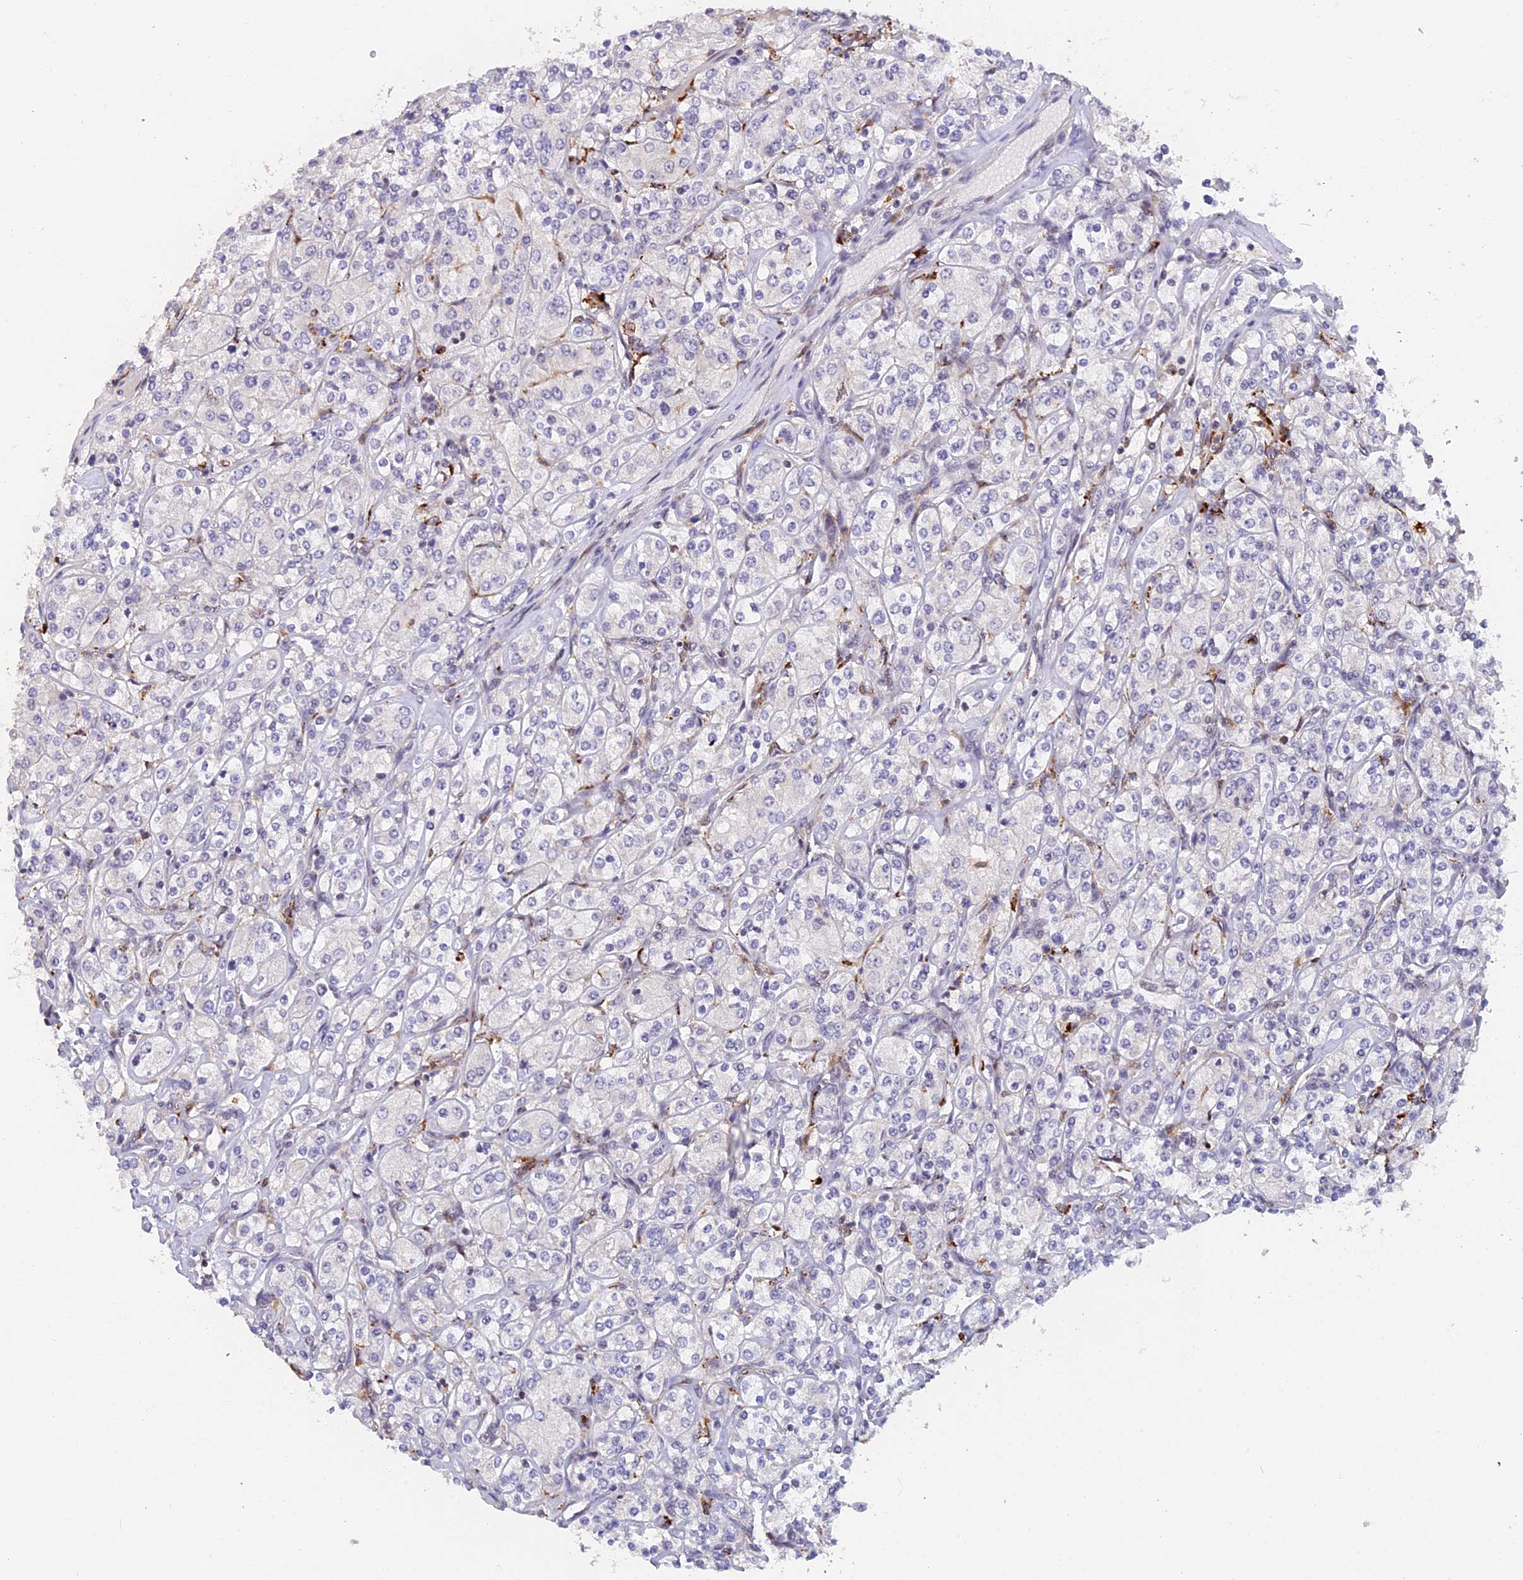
{"staining": {"intensity": "negative", "quantity": "none", "location": "none"}, "tissue": "renal cancer", "cell_type": "Tumor cells", "image_type": "cancer", "snomed": [{"axis": "morphology", "description": "Adenocarcinoma, NOS"}, {"axis": "topography", "description": "Kidney"}], "caption": "Immunohistochemistry (IHC) image of renal cancer stained for a protein (brown), which shows no positivity in tumor cells.", "gene": "POLR2C", "patient": {"sex": "male", "age": 77}}